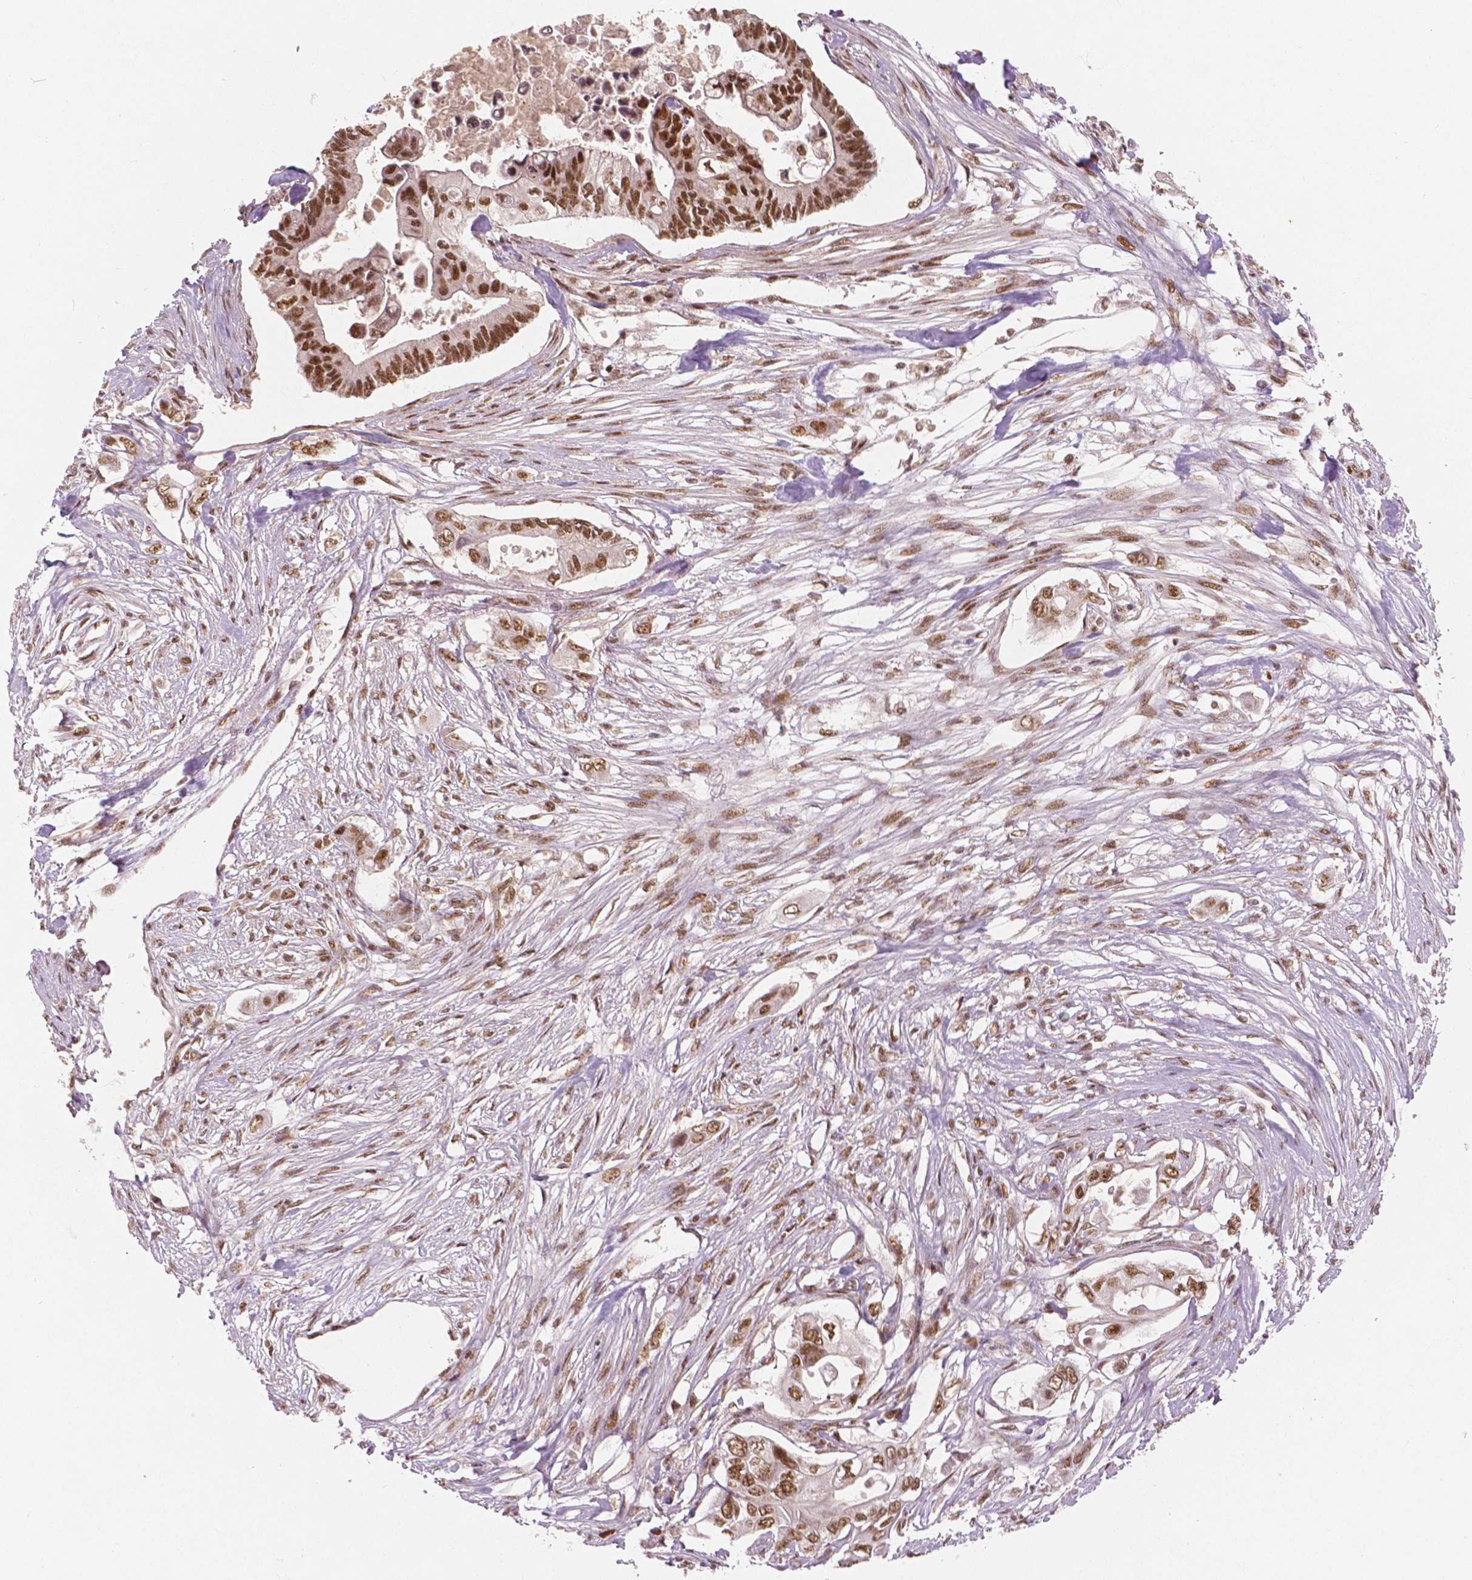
{"staining": {"intensity": "strong", "quantity": ">75%", "location": "nuclear"}, "tissue": "pancreatic cancer", "cell_type": "Tumor cells", "image_type": "cancer", "snomed": [{"axis": "morphology", "description": "Adenocarcinoma, NOS"}, {"axis": "topography", "description": "Pancreas"}], "caption": "Pancreatic cancer stained for a protein displays strong nuclear positivity in tumor cells.", "gene": "NSD2", "patient": {"sex": "female", "age": 63}}